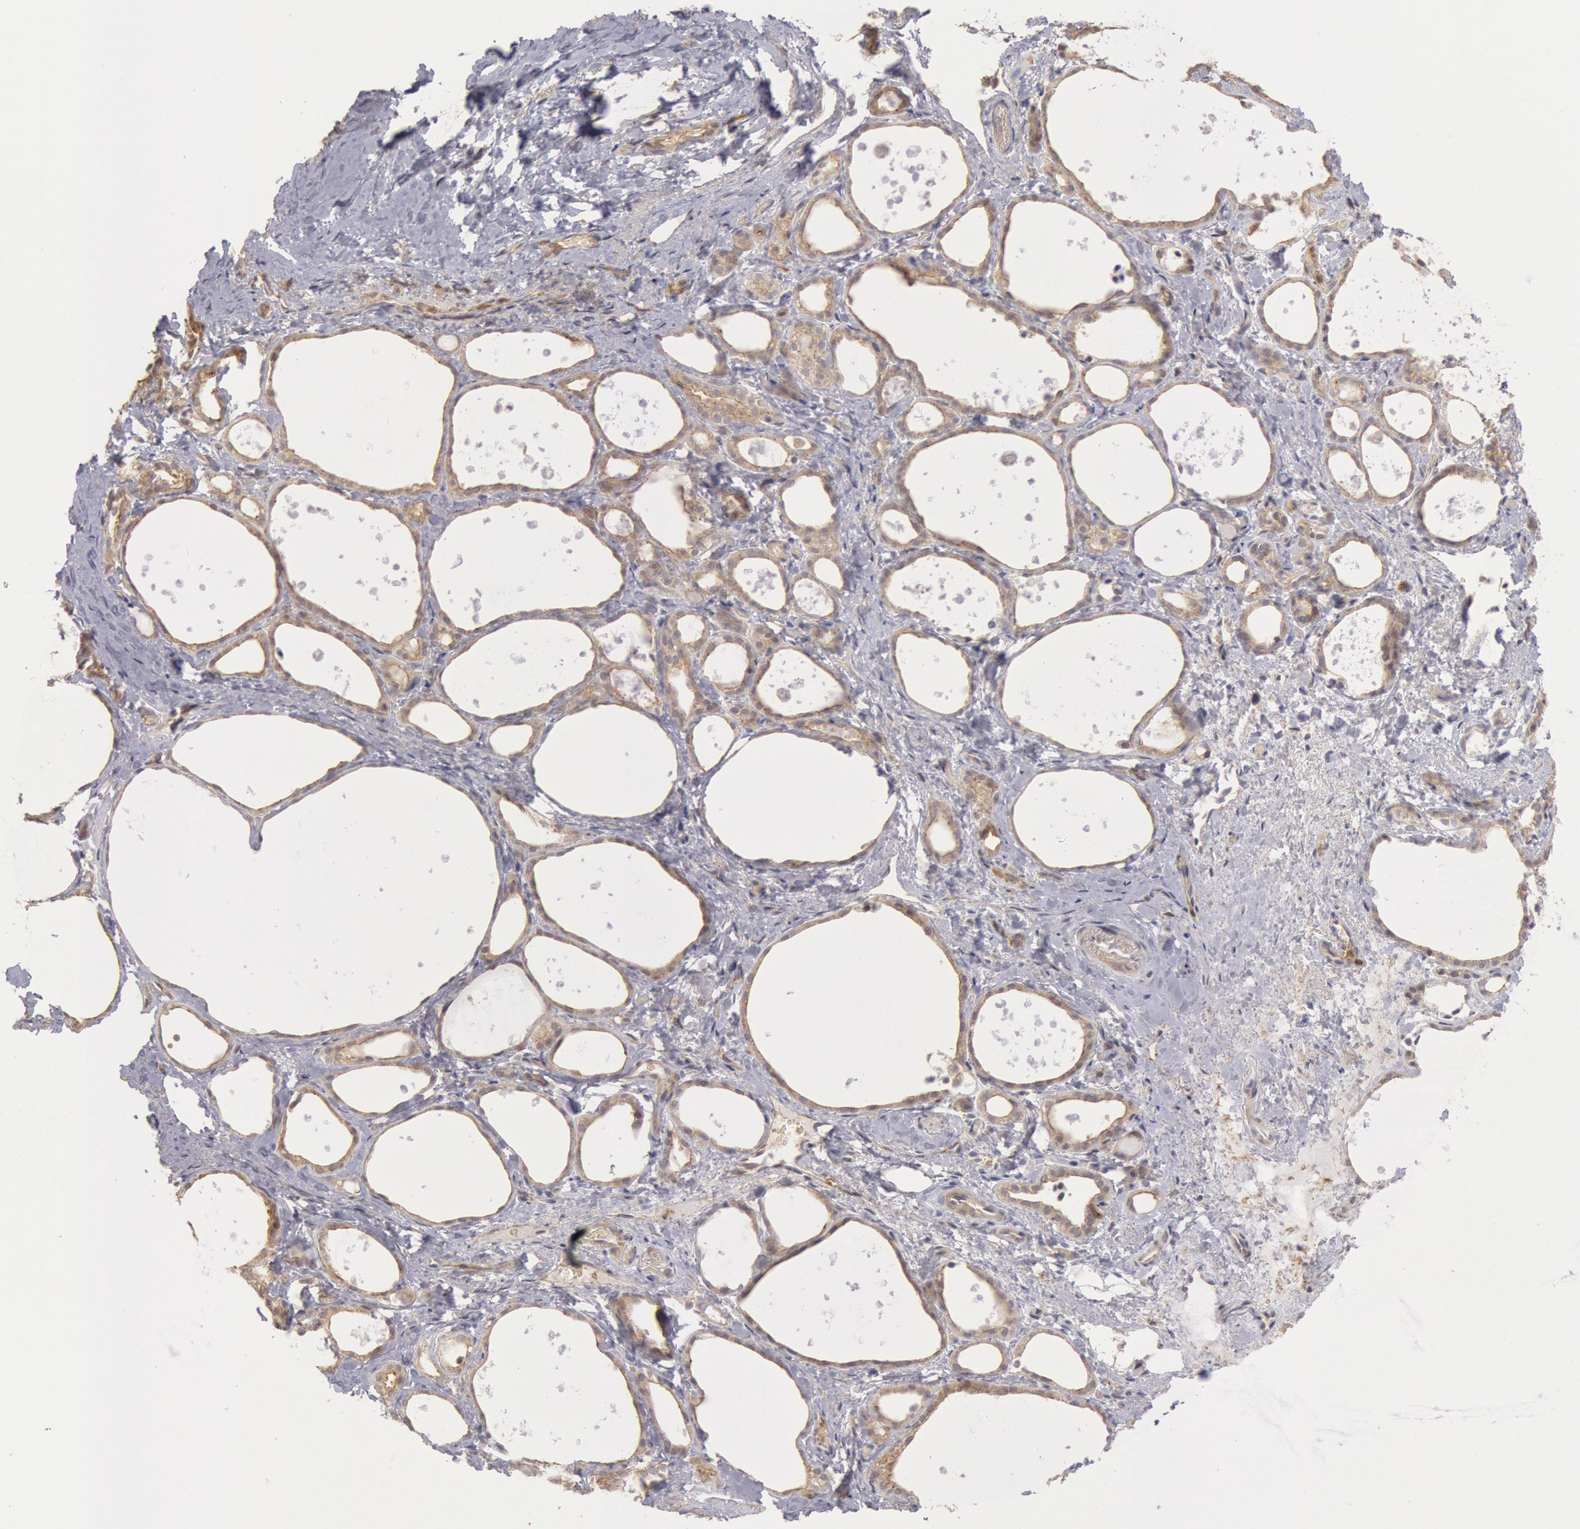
{"staining": {"intensity": "moderate", "quantity": ">75%", "location": "cytoplasmic/membranous"}, "tissue": "thyroid gland", "cell_type": "Glandular cells", "image_type": "normal", "snomed": [{"axis": "morphology", "description": "Normal tissue, NOS"}, {"axis": "topography", "description": "Thyroid gland"}], "caption": "Immunohistochemical staining of benign human thyroid gland demonstrates >75% levels of moderate cytoplasmic/membranous protein positivity in approximately >75% of glandular cells.", "gene": "PLA2G6", "patient": {"sex": "female", "age": 75}}